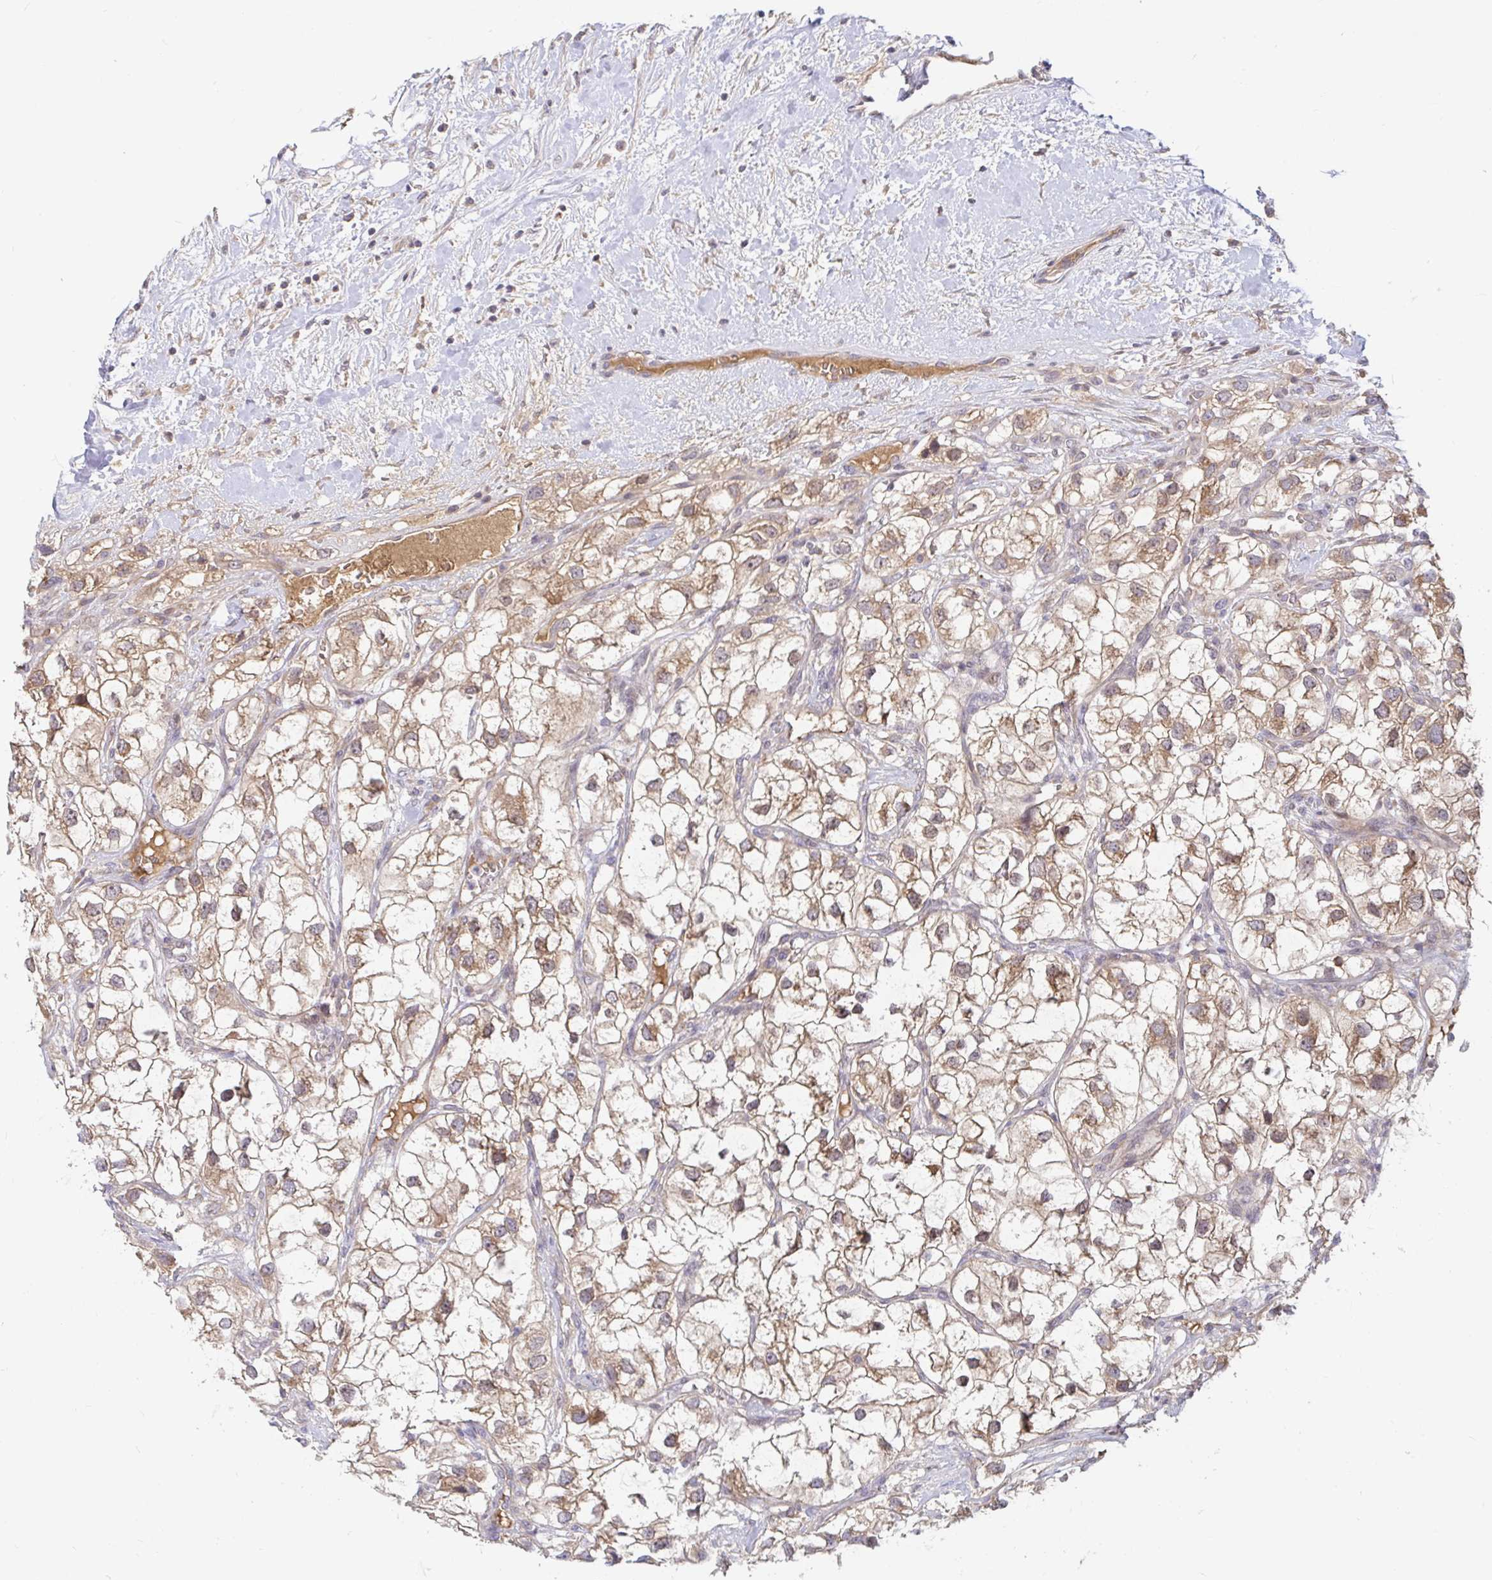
{"staining": {"intensity": "moderate", "quantity": ">75%", "location": "cytoplasmic/membranous"}, "tissue": "renal cancer", "cell_type": "Tumor cells", "image_type": "cancer", "snomed": [{"axis": "morphology", "description": "Adenocarcinoma, NOS"}, {"axis": "topography", "description": "Kidney"}], "caption": "Protein staining of renal adenocarcinoma tissue demonstrates moderate cytoplasmic/membranous expression in approximately >75% of tumor cells.", "gene": "LARP1", "patient": {"sex": "male", "age": 59}}